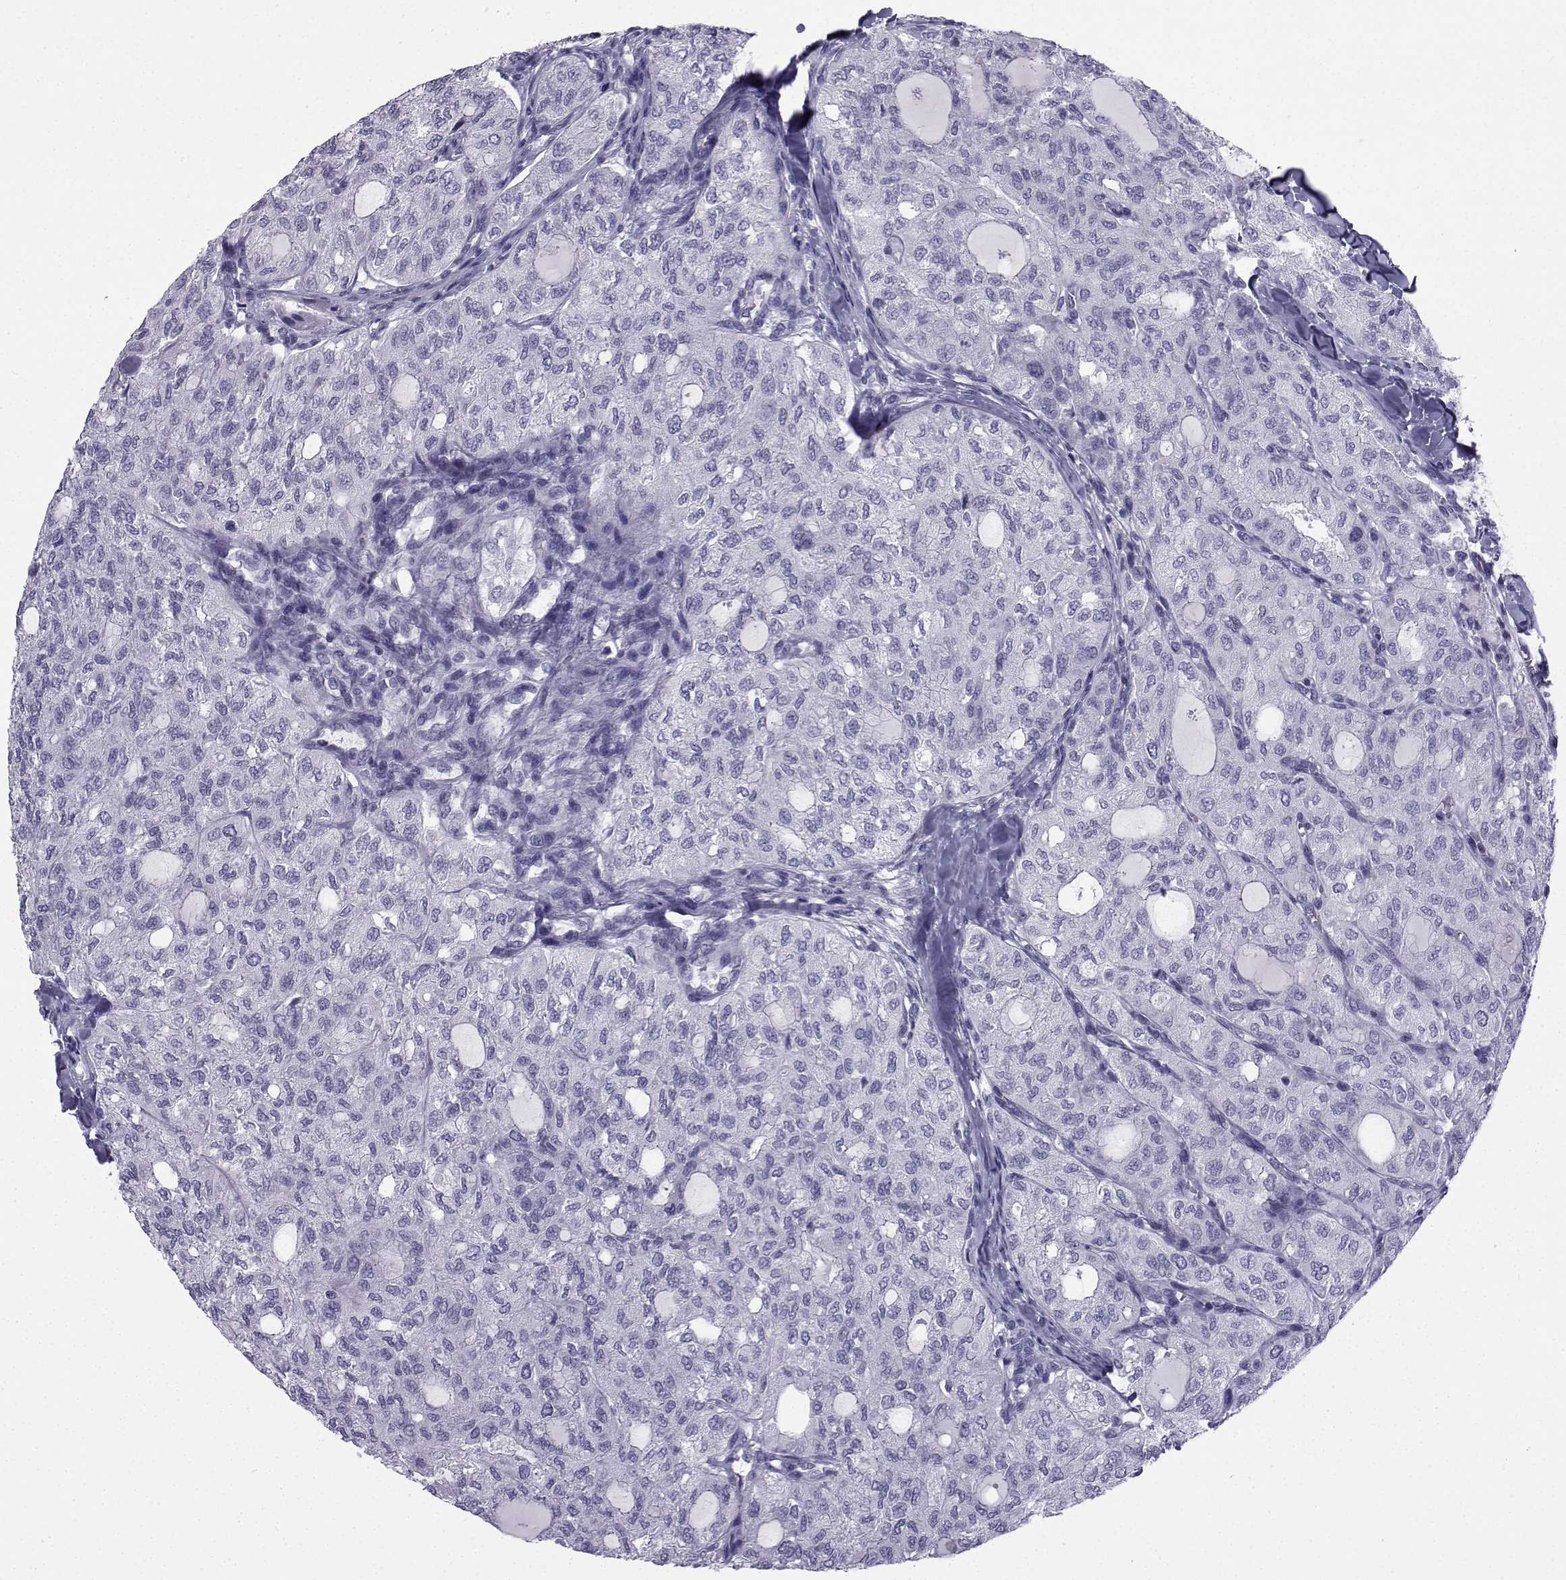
{"staining": {"intensity": "negative", "quantity": "none", "location": "none"}, "tissue": "thyroid cancer", "cell_type": "Tumor cells", "image_type": "cancer", "snomed": [{"axis": "morphology", "description": "Follicular adenoma carcinoma, NOS"}, {"axis": "topography", "description": "Thyroid gland"}], "caption": "Thyroid cancer (follicular adenoma carcinoma) was stained to show a protein in brown. There is no significant positivity in tumor cells.", "gene": "SPANXD", "patient": {"sex": "male", "age": 75}}